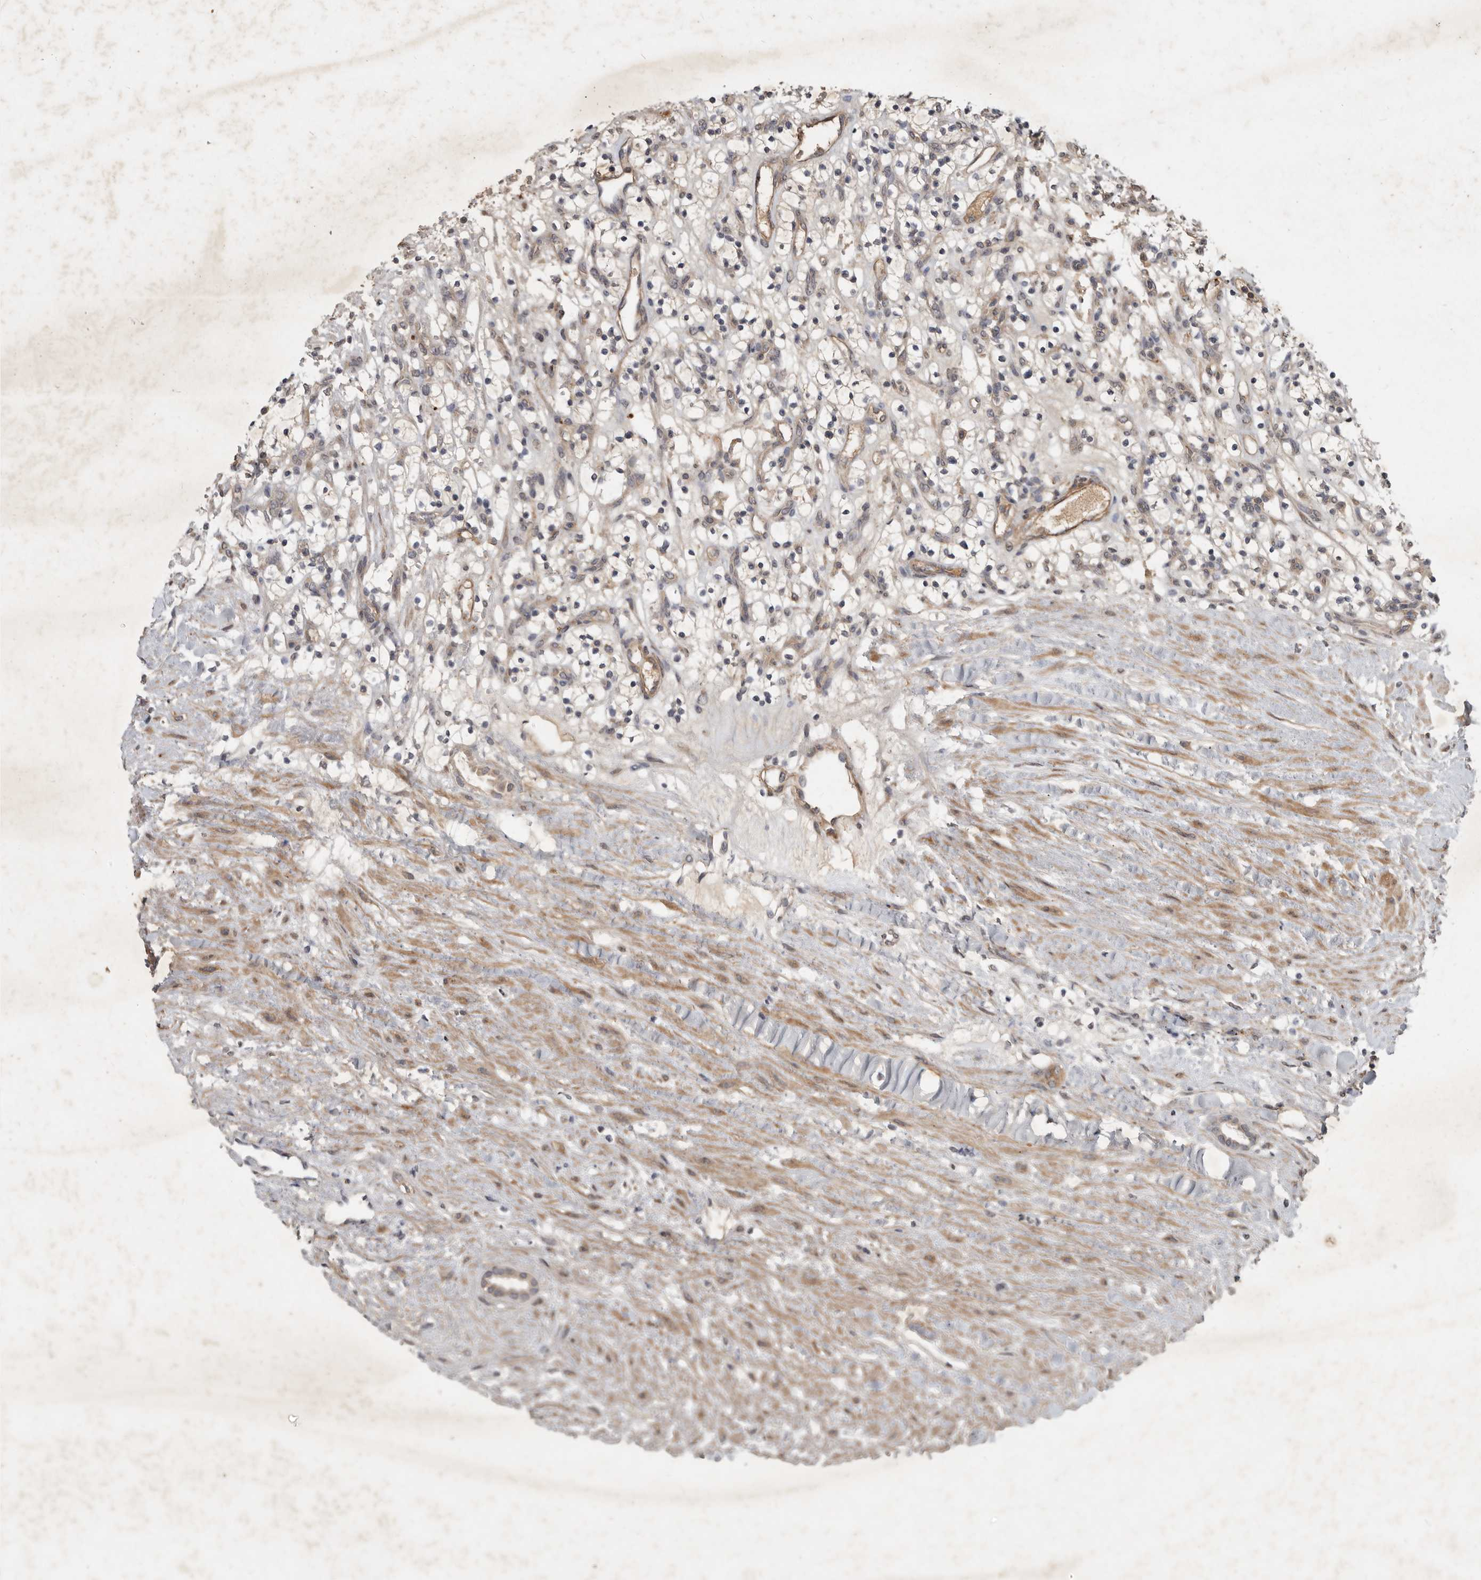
{"staining": {"intensity": "negative", "quantity": "none", "location": "none"}, "tissue": "renal cancer", "cell_type": "Tumor cells", "image_type": "cancer", "snomed": [{"axis": "morphology", "description": "Adenocarcinoma, NOS"}, {"axis": "topography", "description": "Kidney"}], "caption": "An immunohistochemistry (IHC) histopathology image of renal adenocarcinoma is shown. There is no staining in tumor cells of renal adenocarcinoma.", "gene": "DNAJC28", "patient": {"sex": "female", "age": 57}}